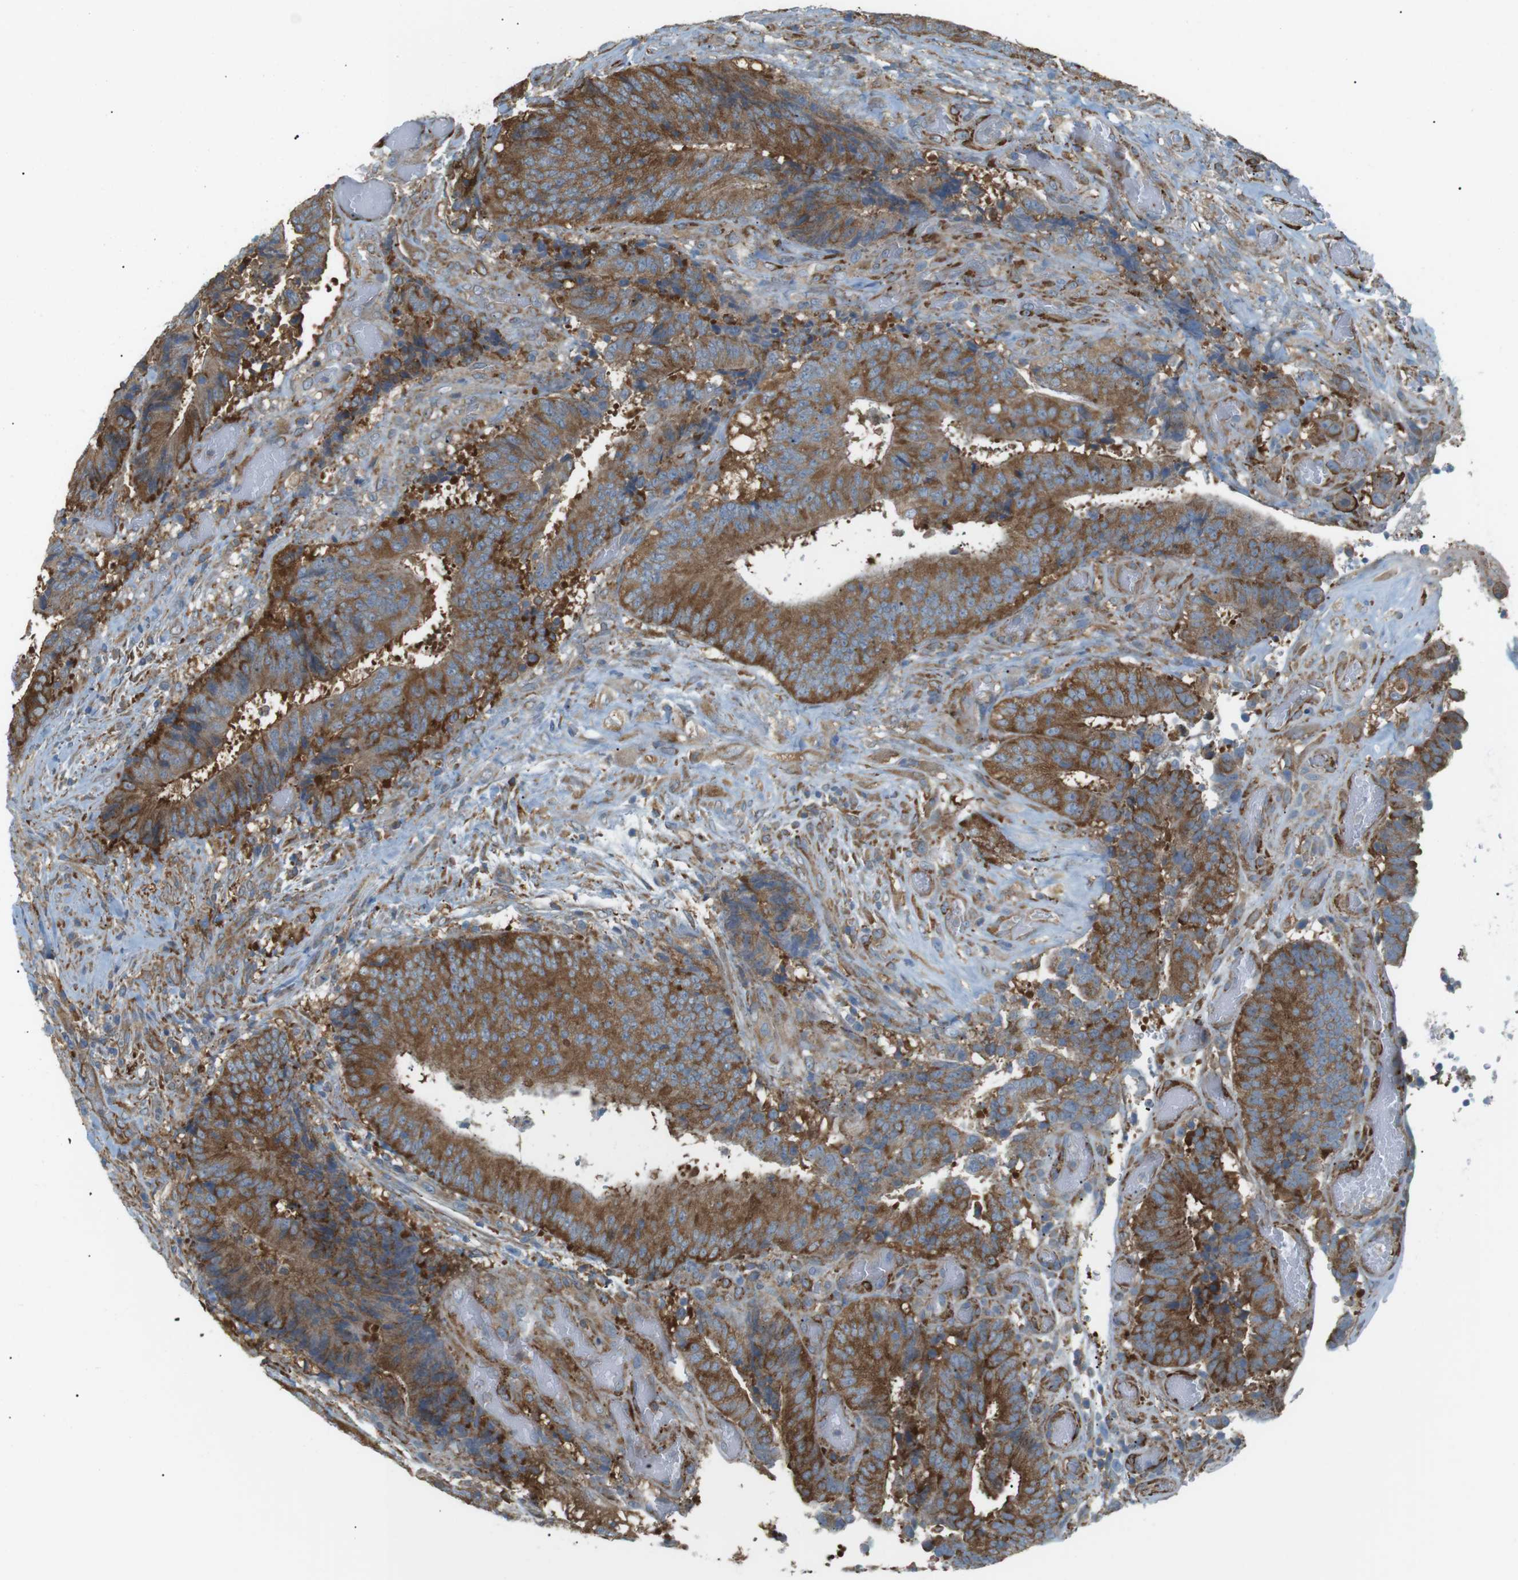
{"staining": {"intensity": "strong", "quantity": ">75%", "location": "cytoplasmic/membranous"}, "tissue": "colorectal cancer", "cell_type": "Tumor cells", "image_type": "cancer", "snomed": [{"axis": "morphology", "description": "Adenocarcinoma, NOS"}, {"axis": "topography", "description": "Rectum"}], "caption": "Immunohistochemical staining of colorectal cancer displays high levels of strong cytoplasmic/membranous expression in about >75% of tumor cells. Using DAB (3,3'-diaminobenzidine) (brown) and hematoxylin (blue) stains, captured at high magnification using brightfield microscopy.", "gene": "PEPD", "patient": {"sex": "male", "age": 72}}